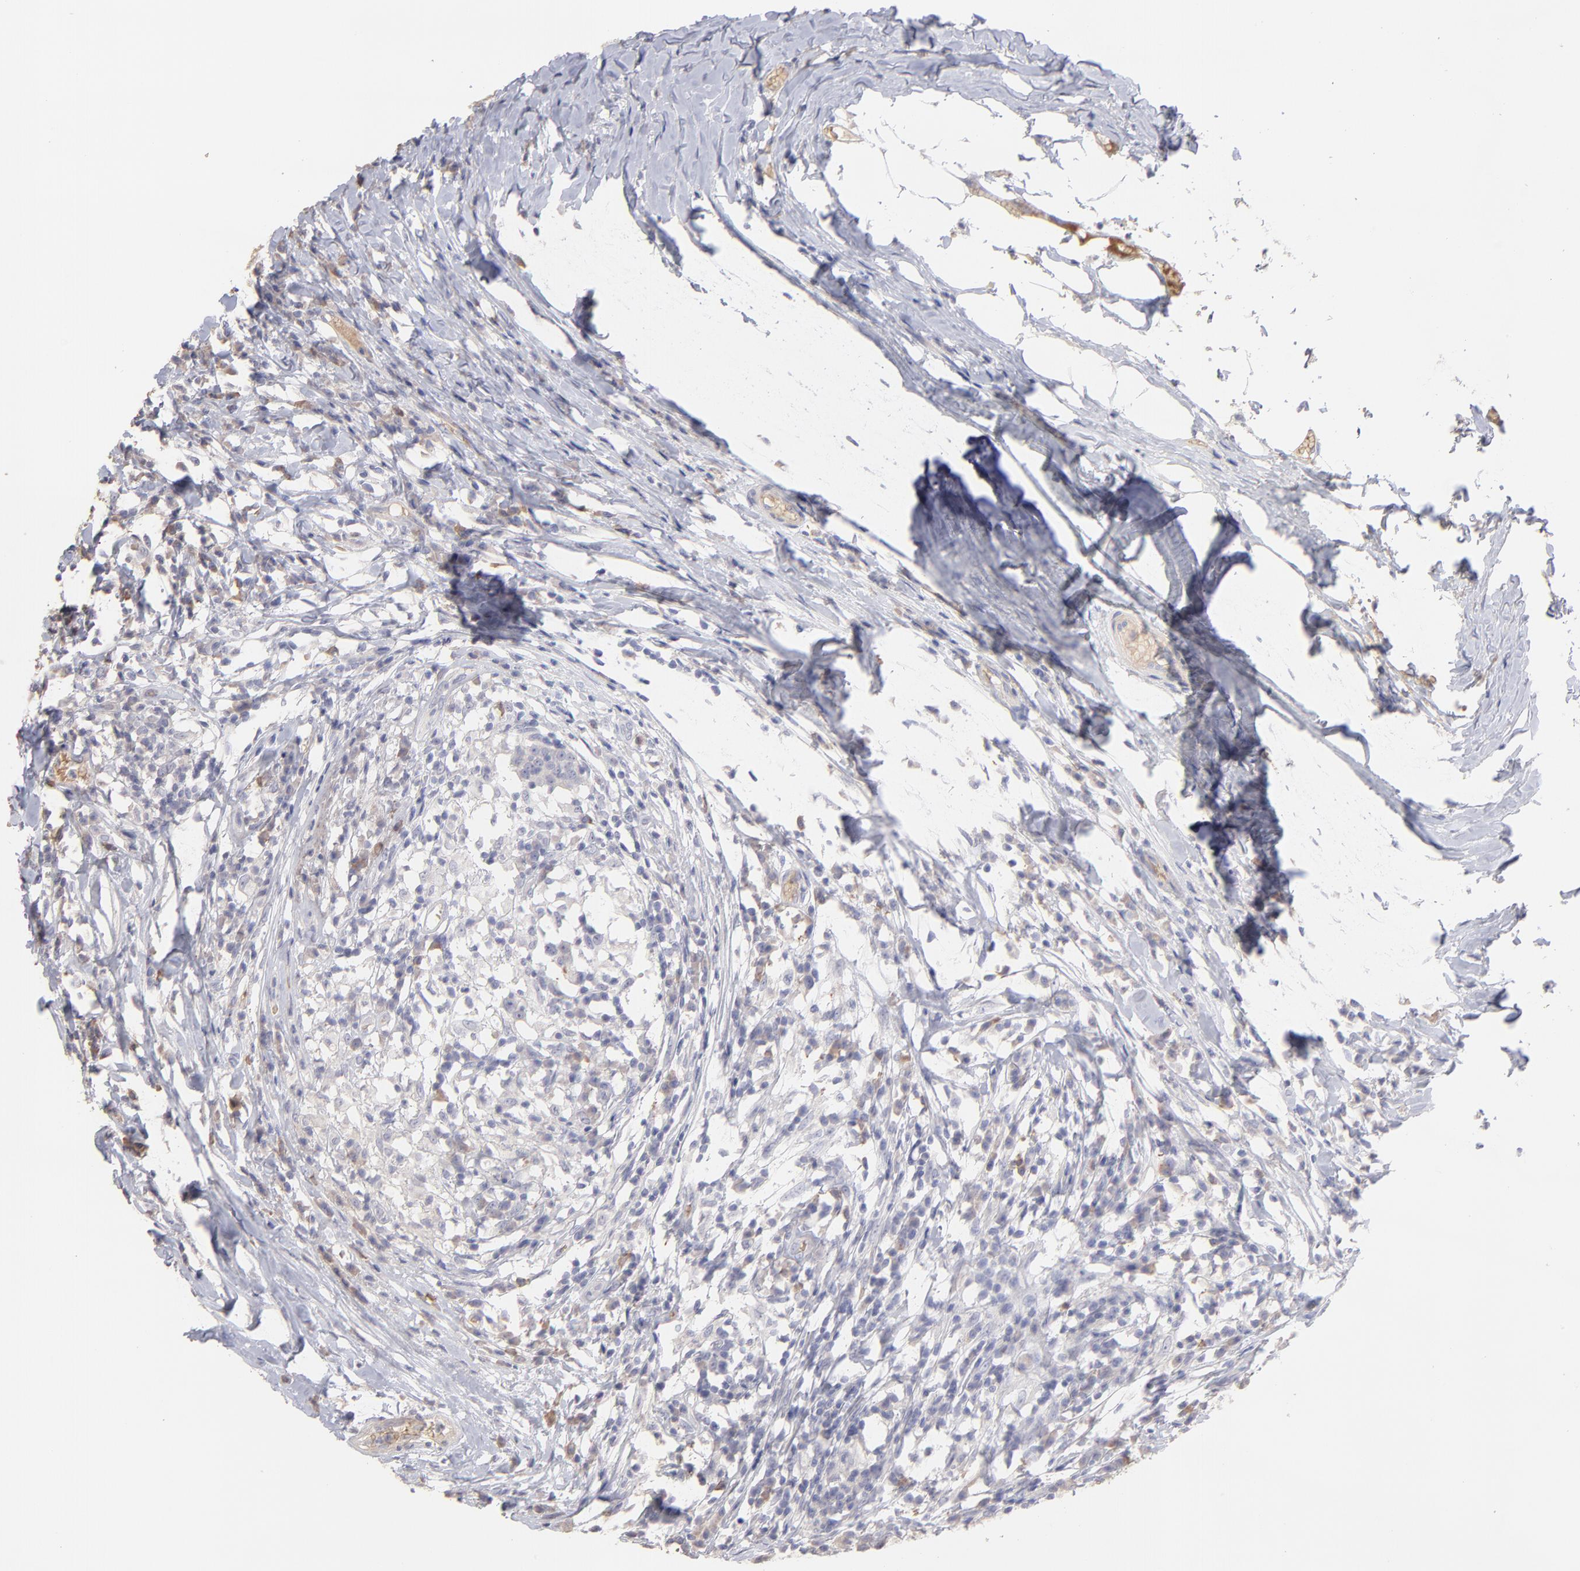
{"staining": {"intensity": "negative", "quantity": "none", "location": "none"}, "tissue": "head and neck cancer", "cell_type": "Tumor cells", "image_type": "cancer", "snomed": [{"axis": "morphology", "description": "Adenocarcinoma, NOS"}, {"axis": "topography", "description": "Salivary gland"}, {"axis": "topography", "description": "Head-Neck"}], "caption": "Histopathology image shows no protein expression in tumor cells of adenocarcinoma (head and neck) tissue.", "gene": "F13B", "patient": {"sex": "female", "age": 65}}